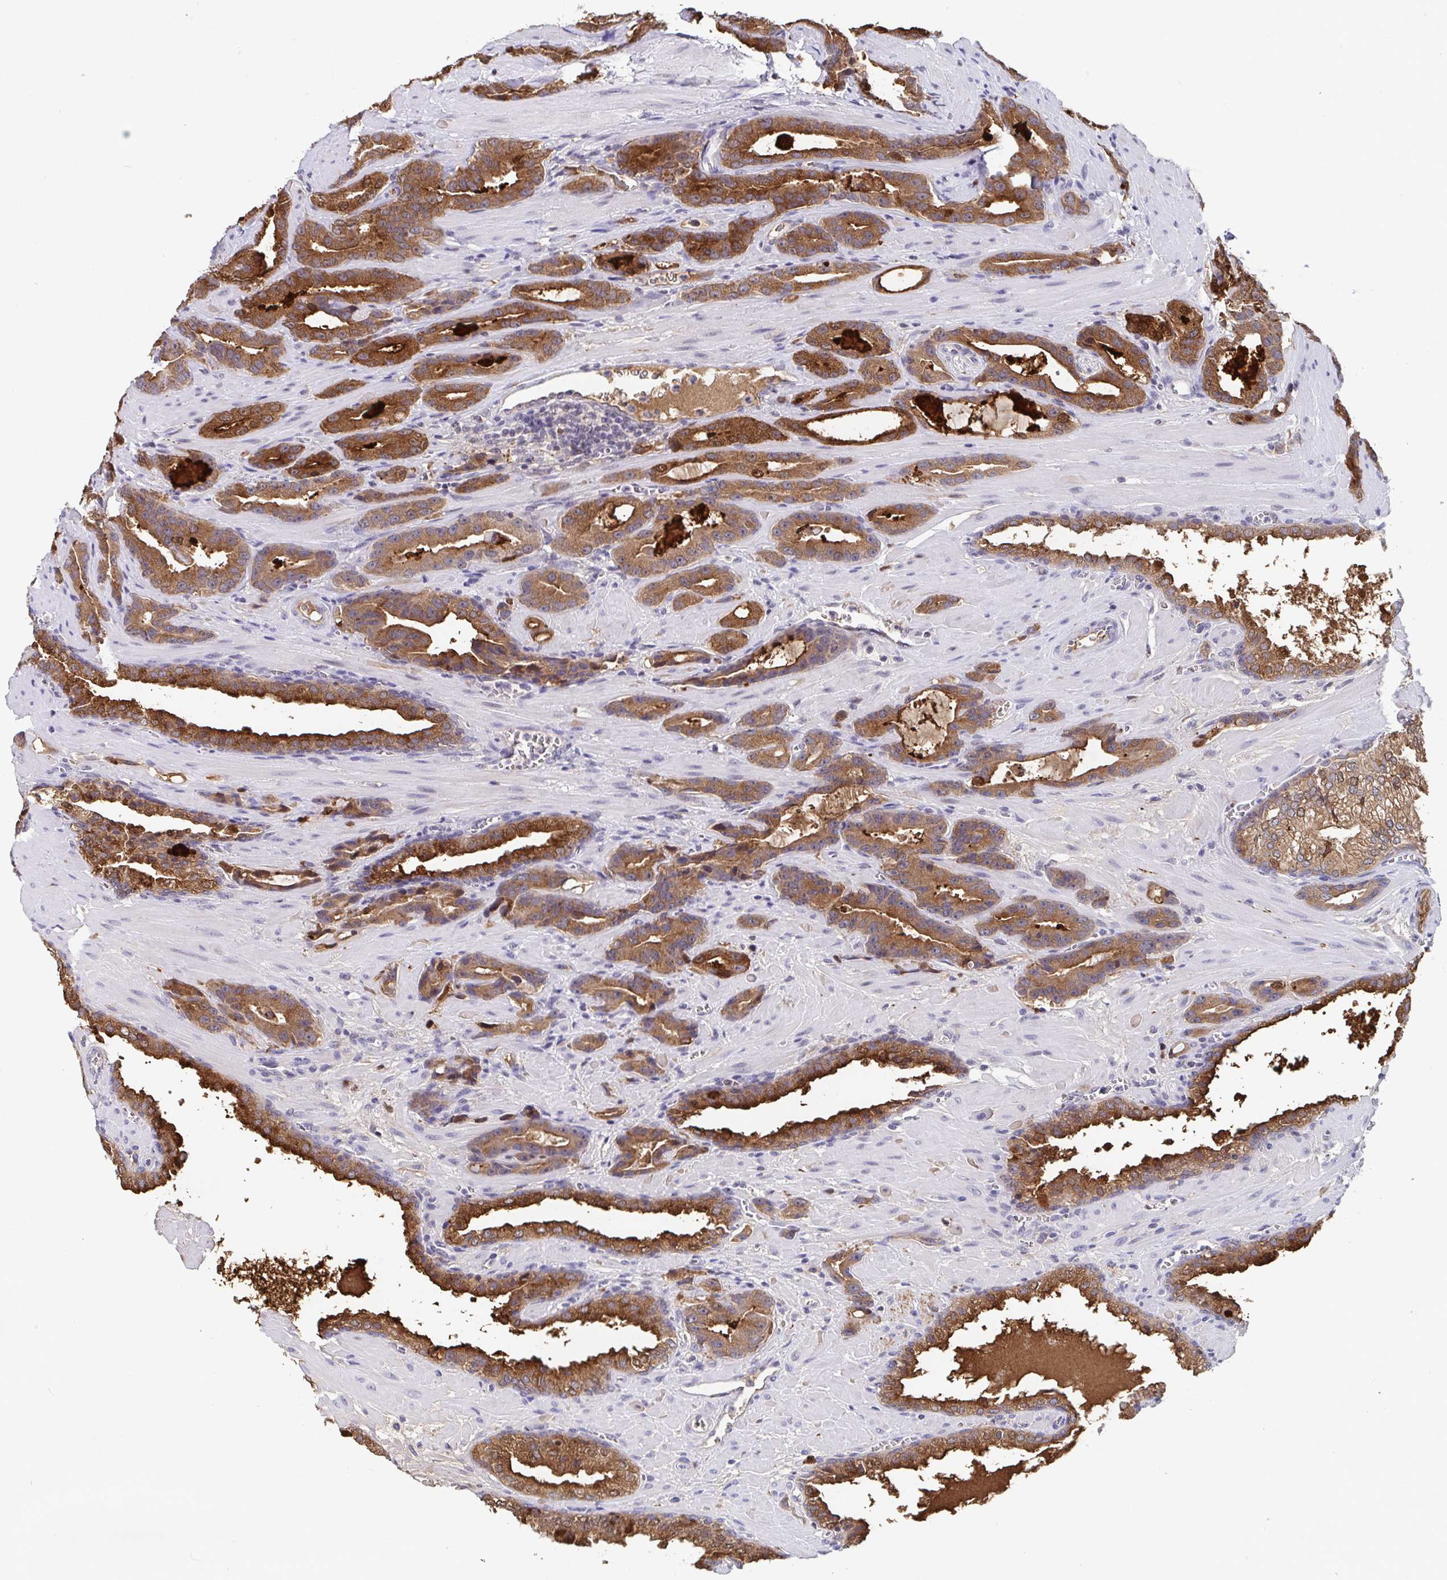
{"staining": {"intensity": "strong", "quantity": ">75%", "location": "cytoplasmic/membranous"}, "tissue": "prostate cancer", "cell_type": "Tumor cells", "image_type": "cancer", "snomed": [{"axis": "morphology", "description": "Adenocarcinoma, High grade"}, {"axis": "topography", "description": "Prostate"}], "caption": "This histopathology image exhibits IHC staining of human prostate cancer, with high strong cytoplasmic/membranous expression in approximately >75% of tumor cells.", "gene": "WDR72", "patient": {"sex": "male", "age": 65}}